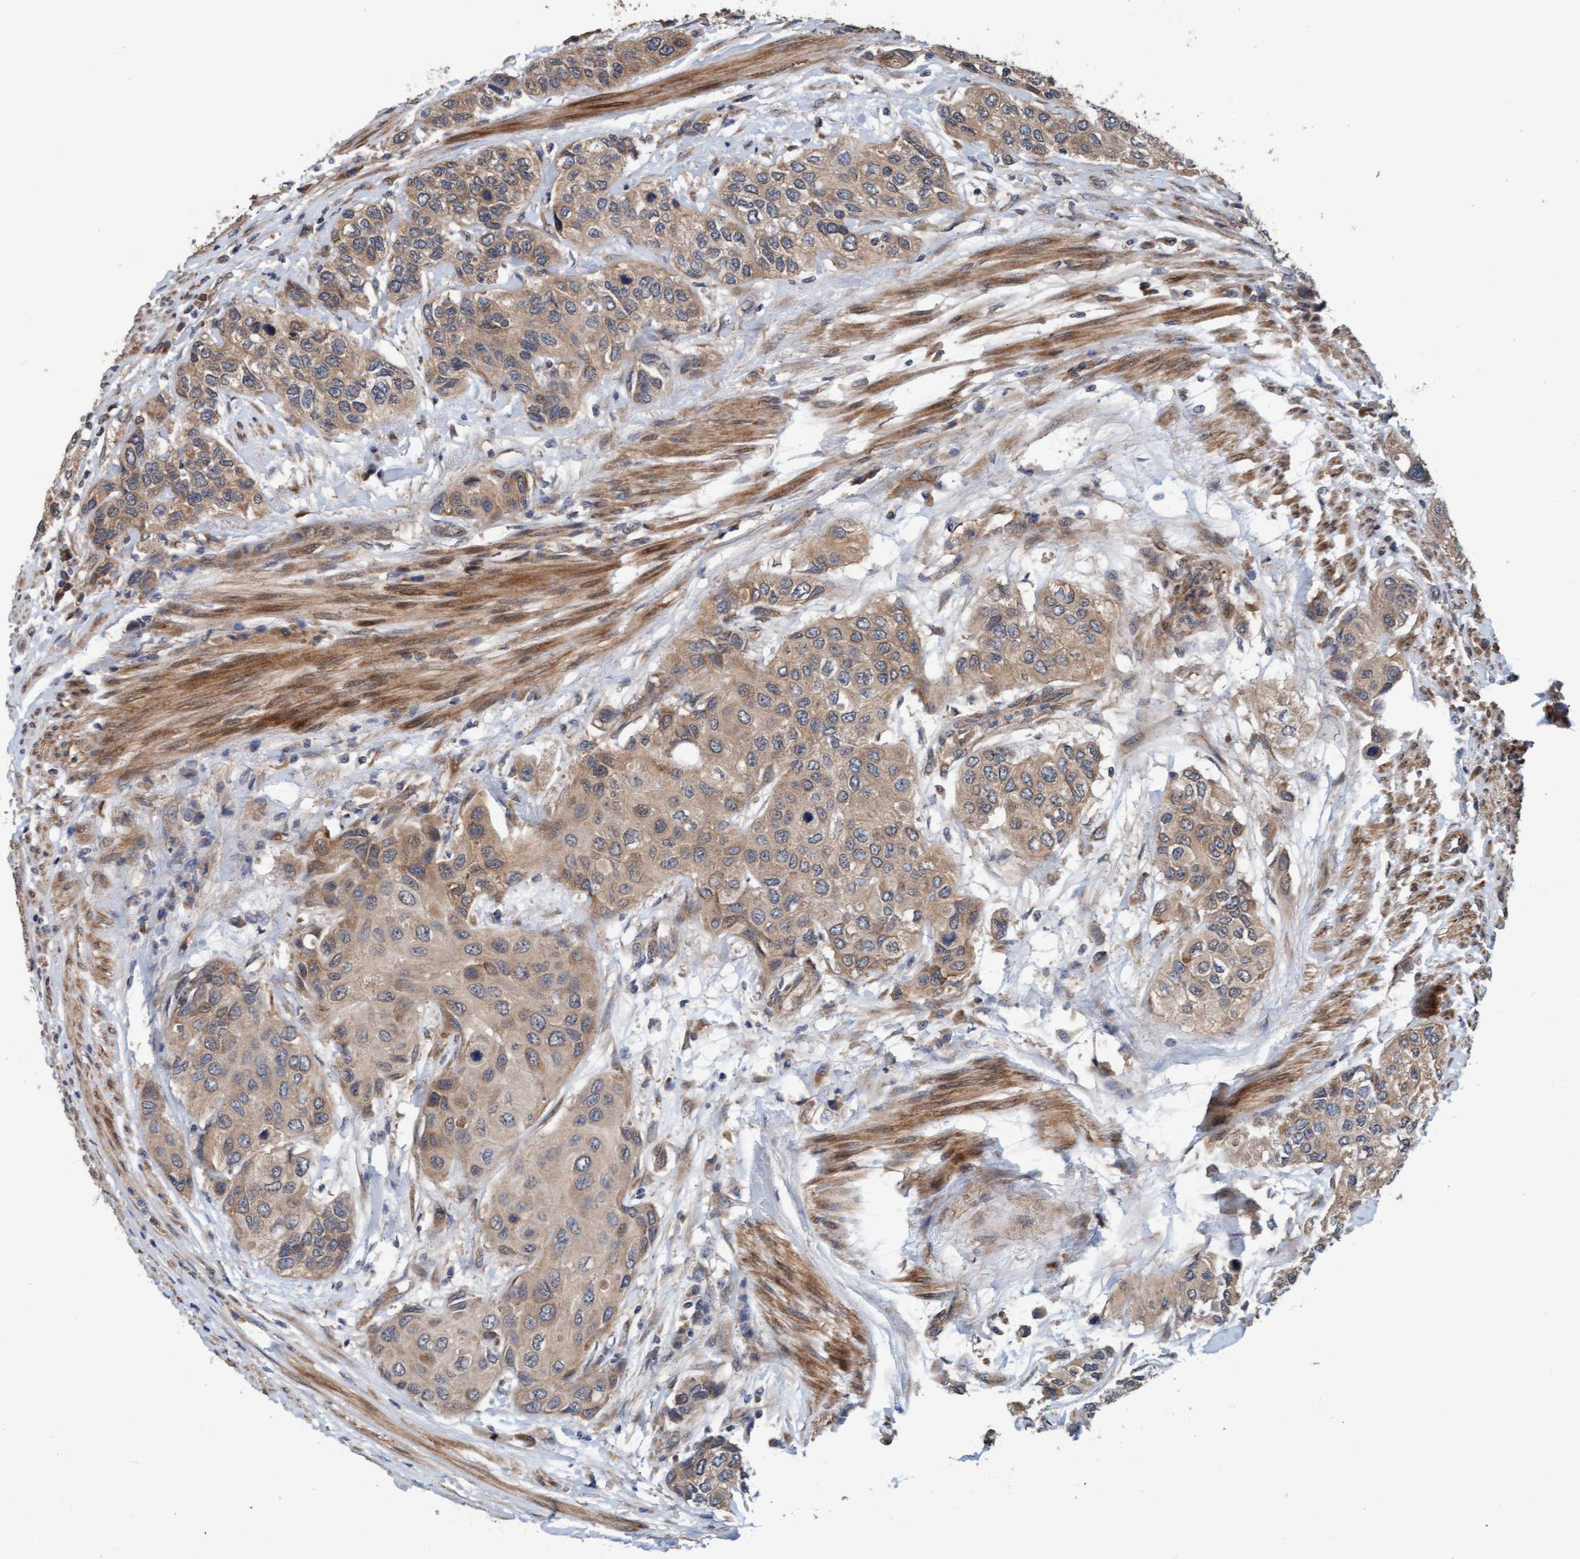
{"staining": {"intensity": "weak", "quantity": ">75%", "location": "cytoplasmic/membranous"}, "tissue": "urothelial cancer", "cell_type": "Tumor cells", "image_type": "cancer", "snomed": [{"axis": "morphology", "description": "Urothelial carcinoma, High grade"}, {"axis": "topography", "description": "Urinary bladder"}], "caption": "Brown immunohistochemical staining in human urothelial cancer reveals weak cytoplasmic/membranous staining in approximately >75% of tumor cells.", "gene": "MLXIP", "patient": {"sex": "female", "age": 56}}